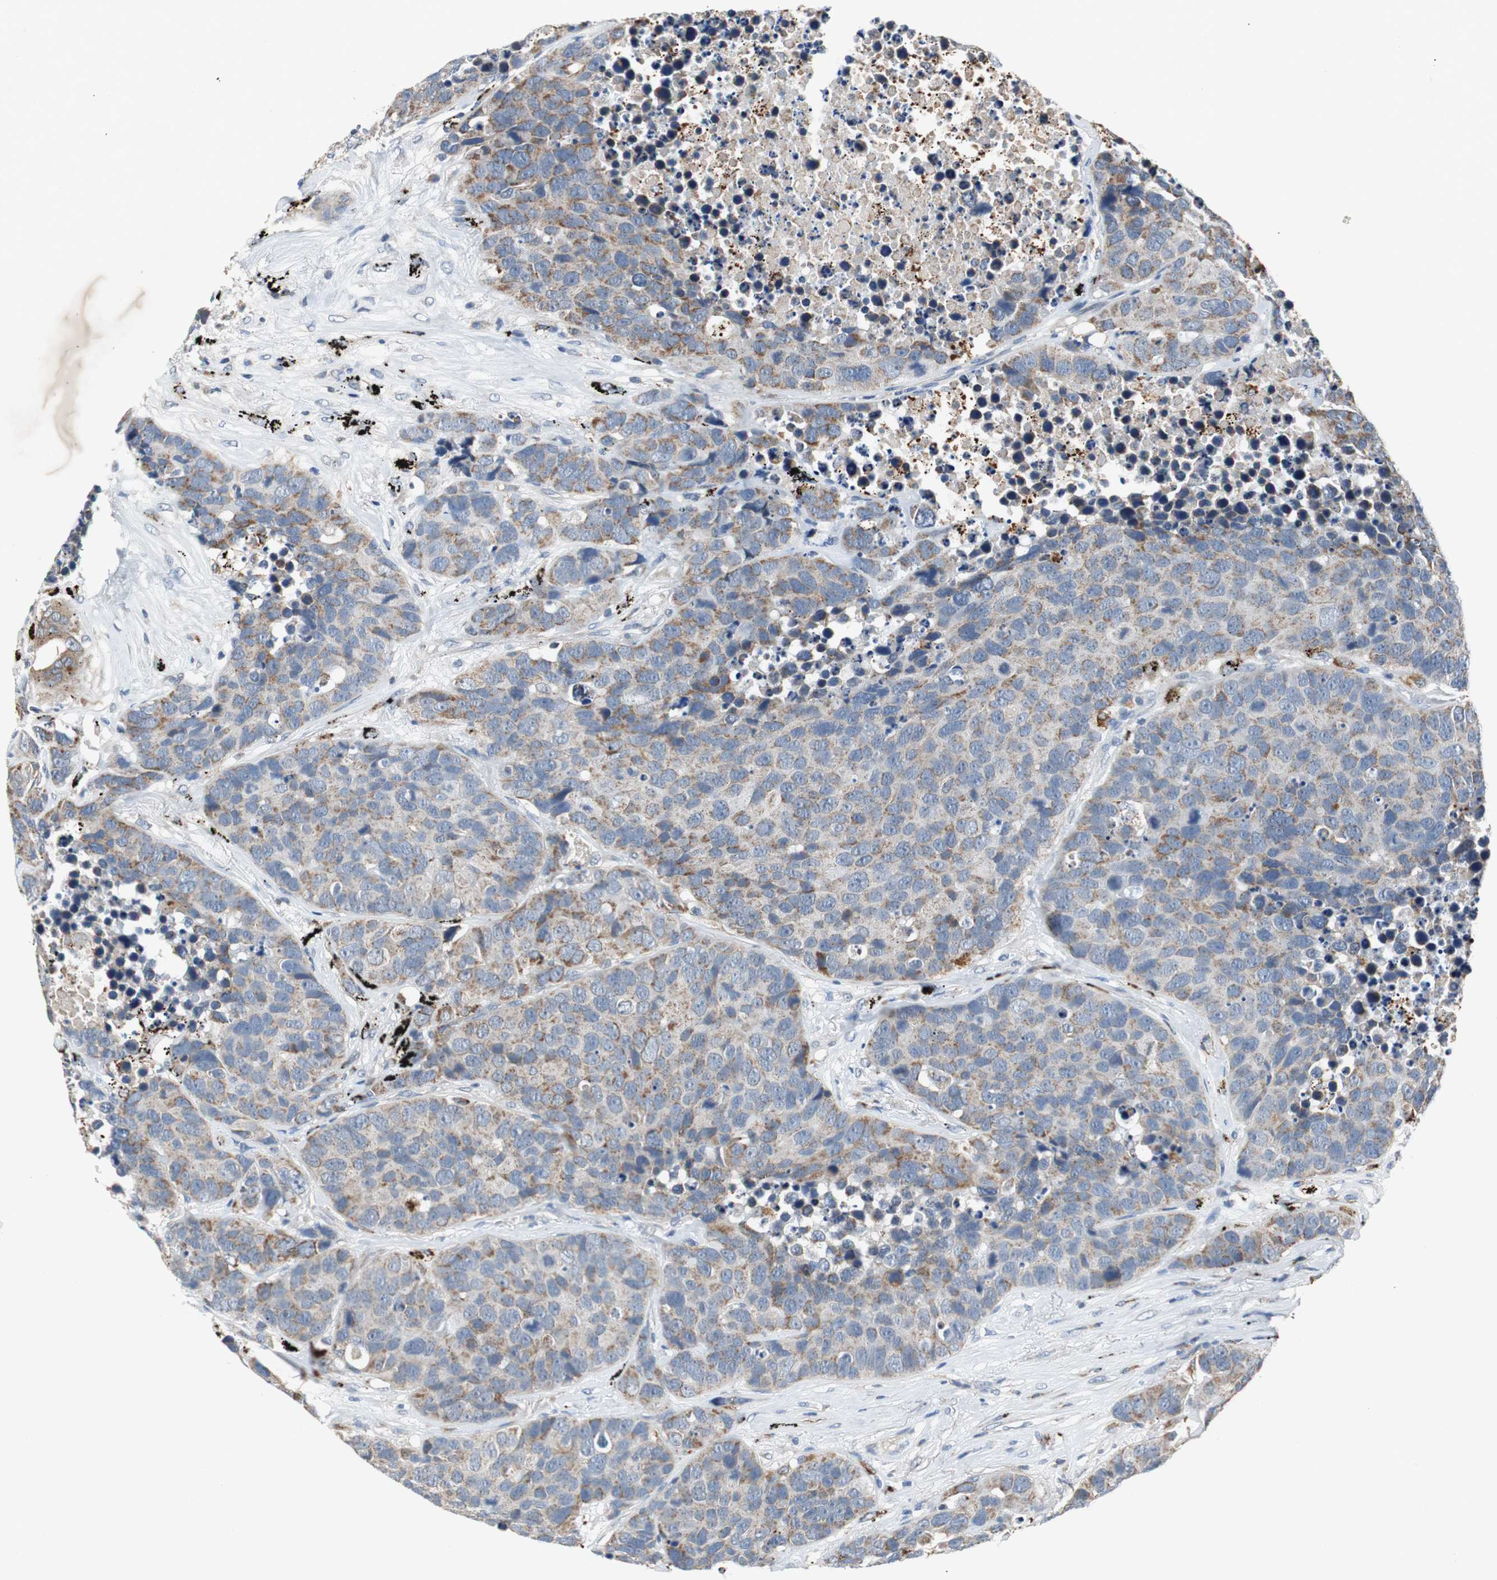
{"staining": {"intensity": "weak", "quantity": "25%-75%", "location": "cytoplasmic/membranous"}, "tissue": "carcinoid", "cell_type": "Tumor cells", "image_type": "cancer", "snomed": [{"axis": "morphology", "description": "Carcinoid, malignant, NOS"}, {"axis": "topography", "description": "Lung"}], "caption": "This is a photomicrograph of IHC staining of carcinoid, which shows weak expression in the cytoplasmic/membranous of tumor cells.", "gene": "NLGN1", "patient": {"sex": "male", "age": 60}}